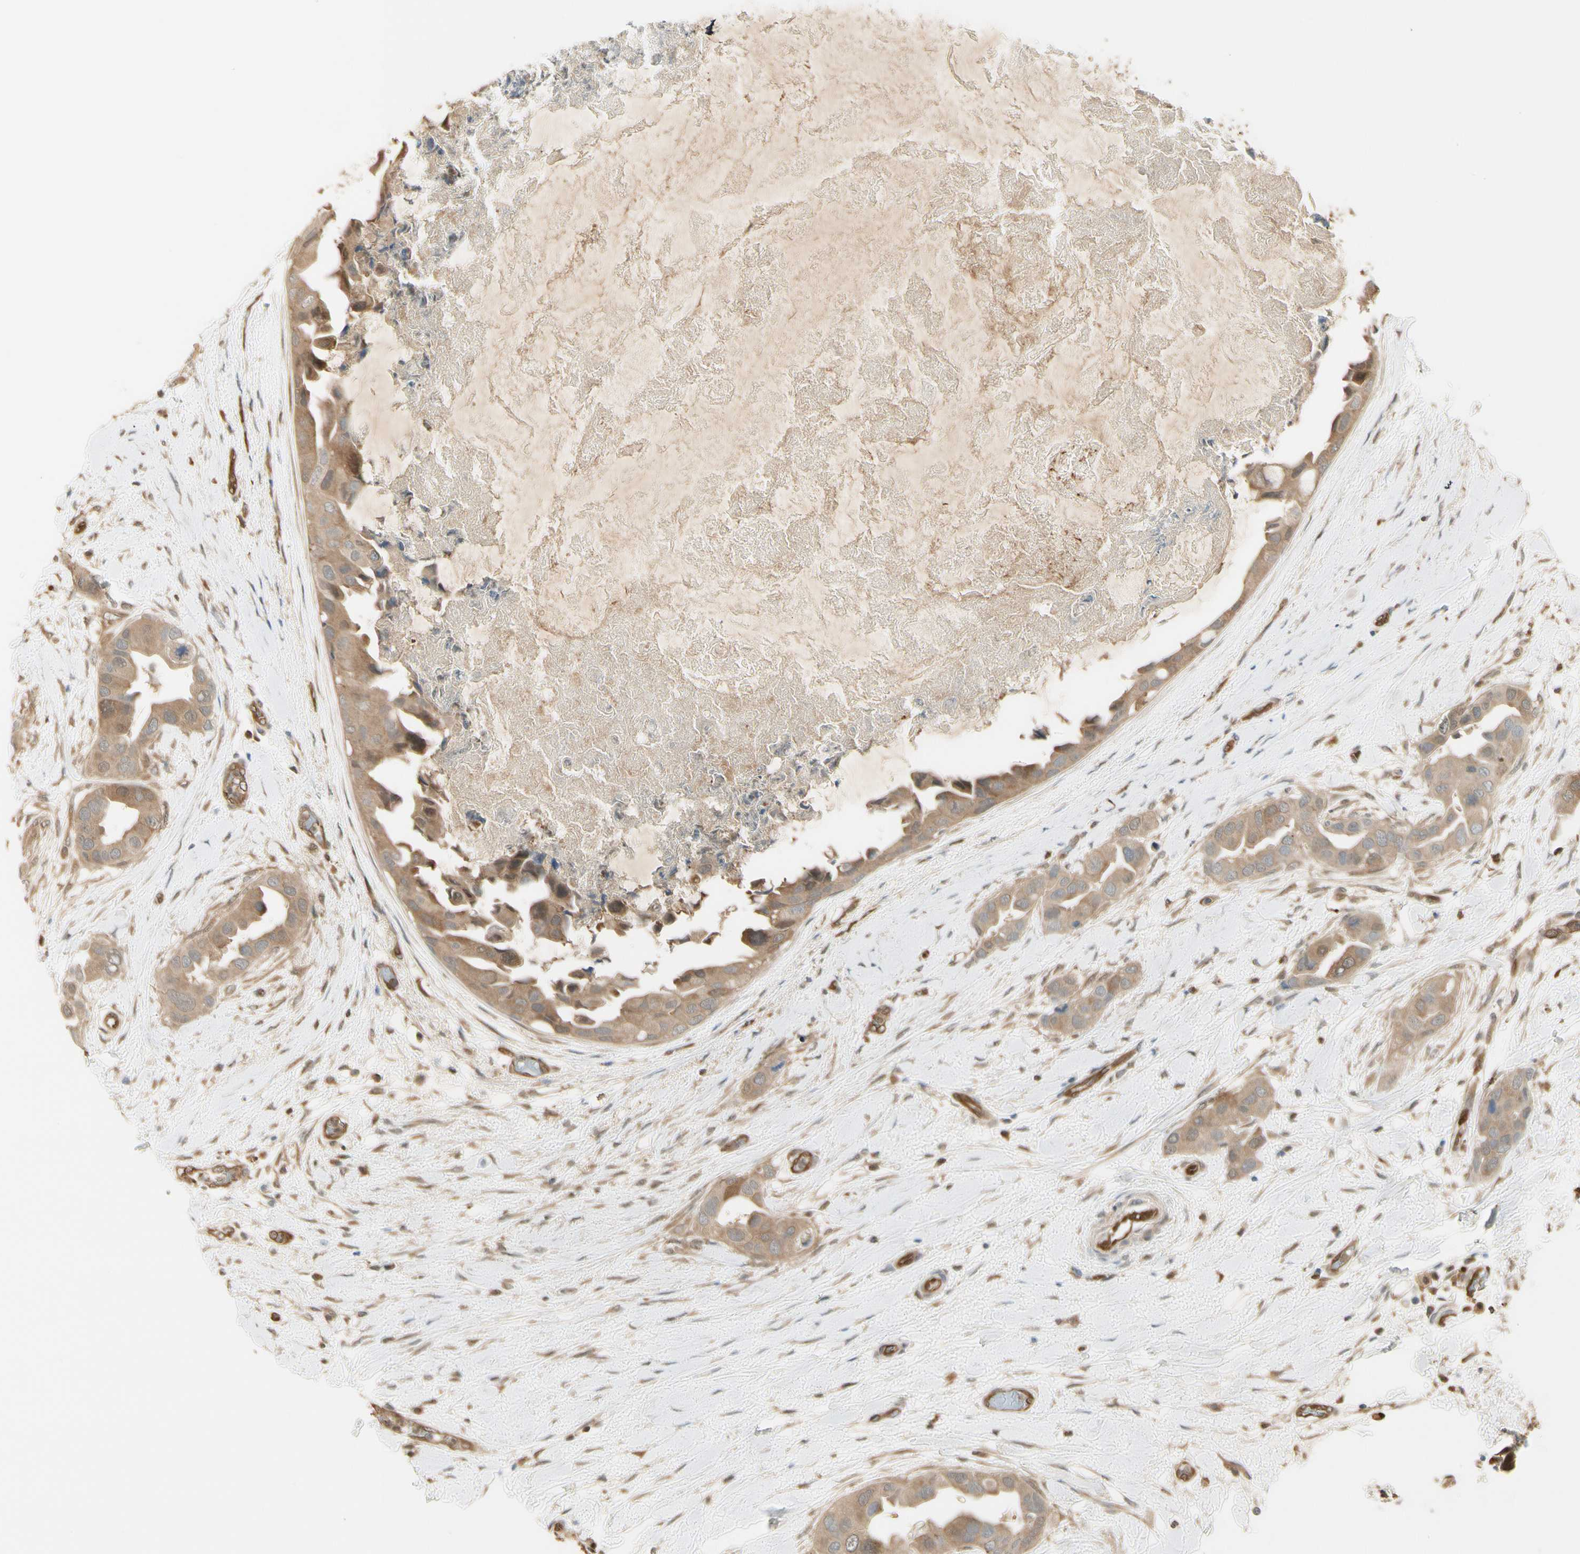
{"staining": {"intensity": "moderate", "quantity": ">75%", "location": "cytoplasmic/membranous"}, "tissue": "breast cancer", "cell_type": "Tumor cells", "image_type": "cancer", "snomed": [{"axis": "morphology", "description": "Duct carcinoma"}, {"axis": "topography", "description": "Breast"}], "caption": "Immunohistochemistry (IHC) of breast cancer exhibits medium levels of moderate cytoplasmic/membranous staining in about >75% of tumor cells.", "gene": "SERPINB6", "patient": {"sex": "female", "age": 40}}